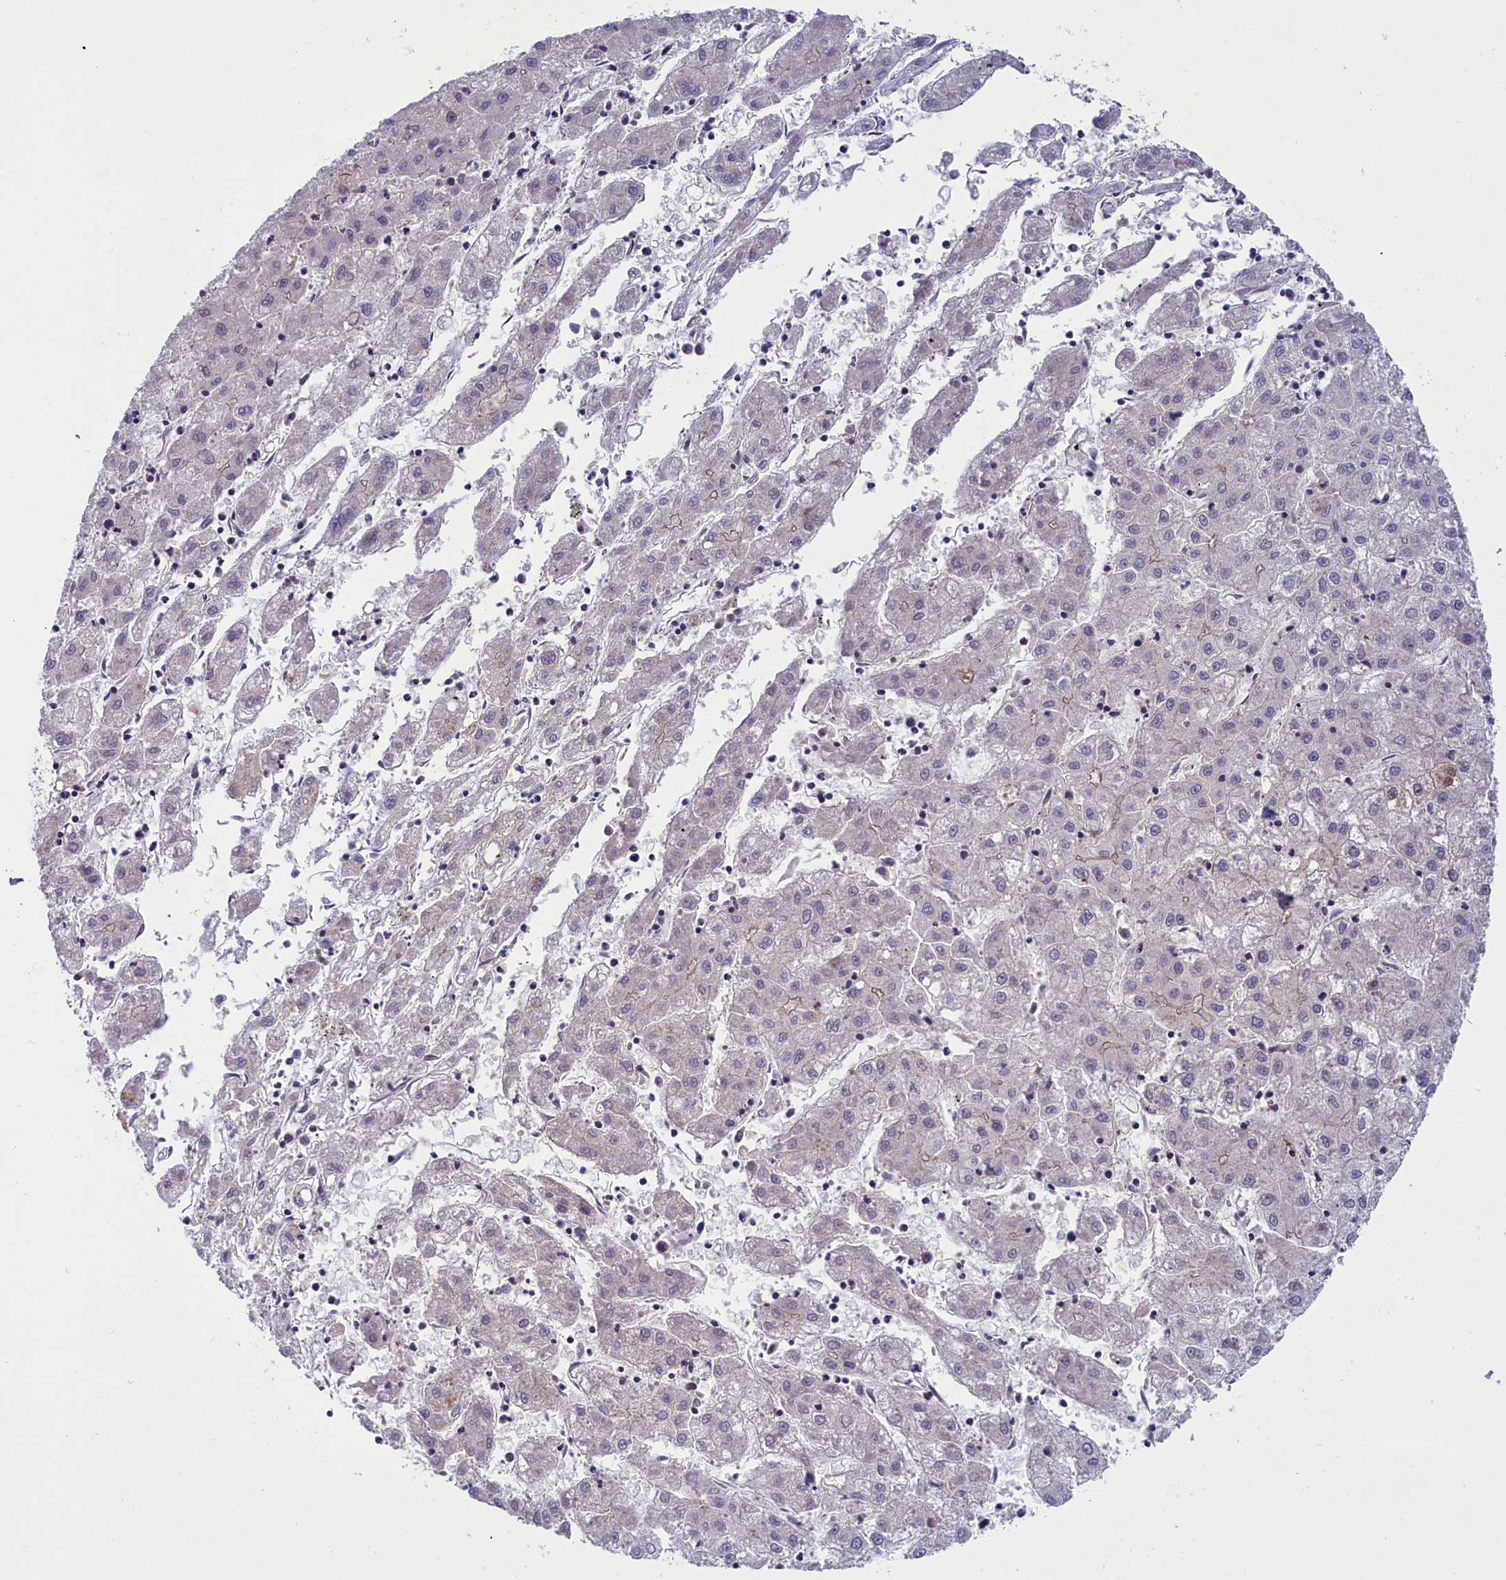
{"staining": {"intensity": "negative", "quantity": "none", "location": "none"}, "tissue": "liver cancer", "cell_type": "Tumor cells", "image_type": "cancer", "snomed": [{"axis": "morphology", "description": "Carcinoma, Hepatocellular, NOS"}, {"axis": "topography", "description": "Liver"}], "caption": "The micrograph displays no staining of tumor cells in liver cancer. (Immunohistochemistry (ihc), brightfield microscopy, high magnification).", "gene": "CCL23", "patient": {"sex": "male", "age": 72}}